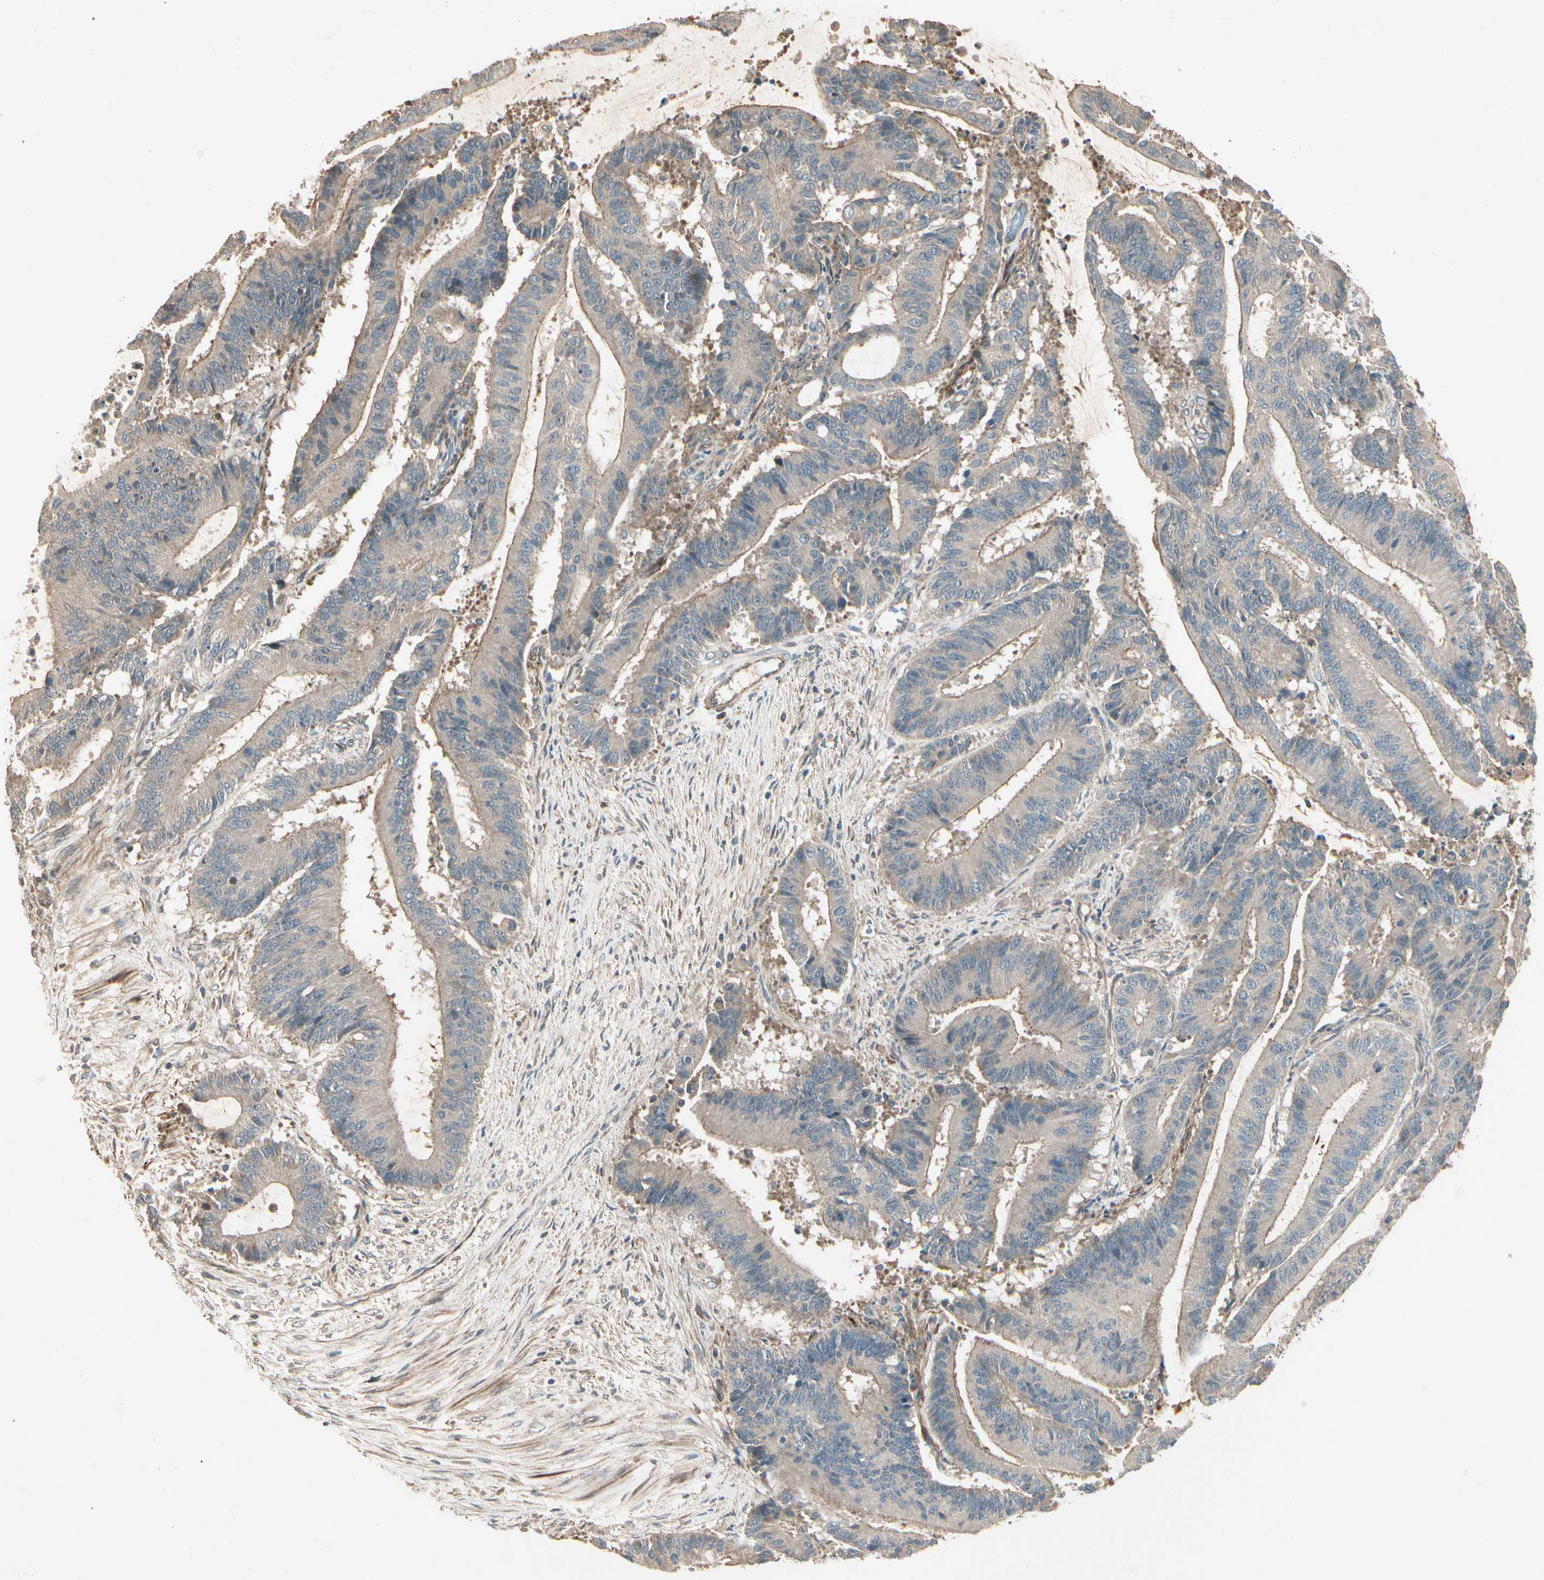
{"staining": {"intensity": "weak", "quantity": ">75%", "location": "cytoplasmic/membranous"}, "tissue": "liver cancer", "cell_type": "Tumor cells", "image_type": "cancer", "snomed": [{"axis": "morphology", "description": "Cholangiocarcinoma"}, {"axis": "topography", "description": "Liver"}], "caption": "An image of liver cholangiocarcinoma stained for a protein demonstrates weak cytoplasmic/membranous brown staining in tumor cells. Nuclei are stained in blue.", "gene": "ACVR1", "patient": {"sex": "female", "age": 73}}